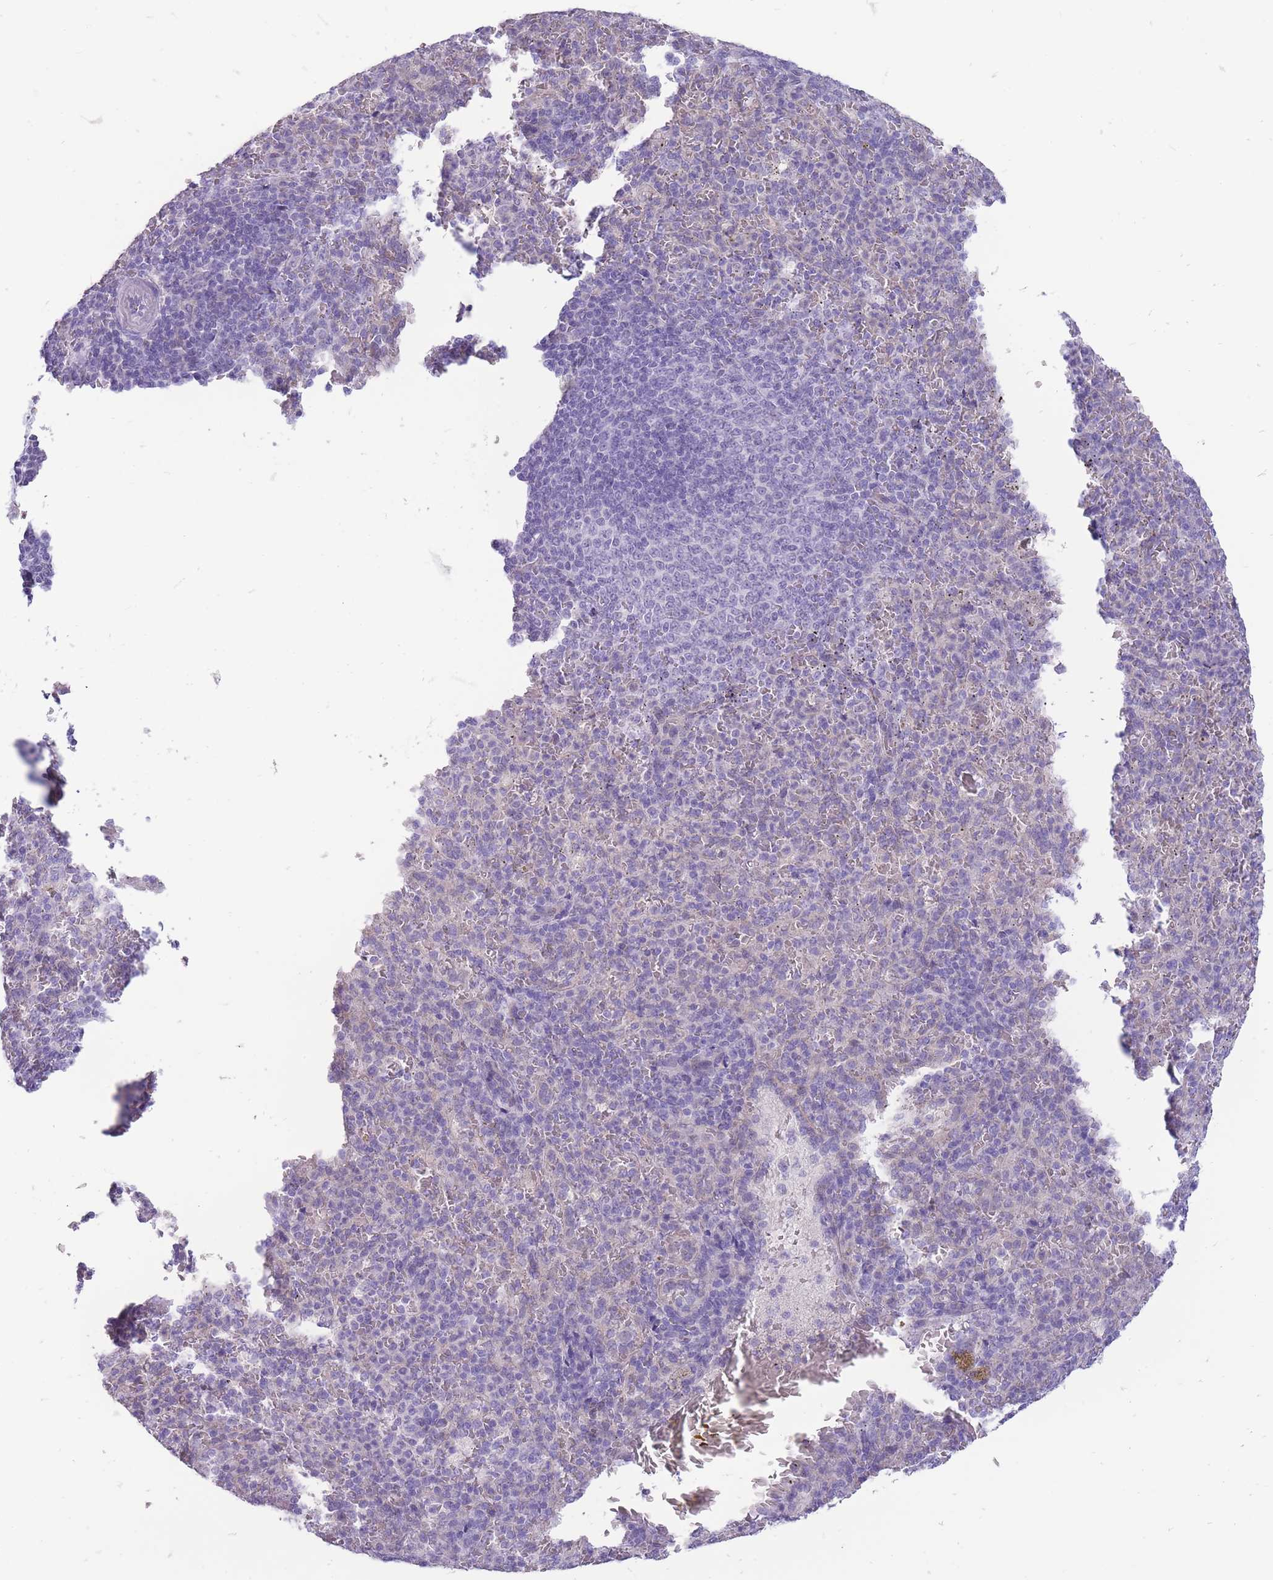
{"staining": {"intensity": "negative", "quantity": "none", "location": "none"}, "tissue": "spleen", "cell_type": "Cells in red pulp", "image_type": "normal", "snomed": [{"axis": "morphology", "description": "Normal tissue, NOS"}, {"axis": "topography", "description": "Spleen"}], "caption": "Human spleen stained for a protein using immunohistochemistry (IHC) demonstrates no staining in cells in red pulp.", "gene": "ERICH4", "patient": {"sex": "female", "age": 21}}